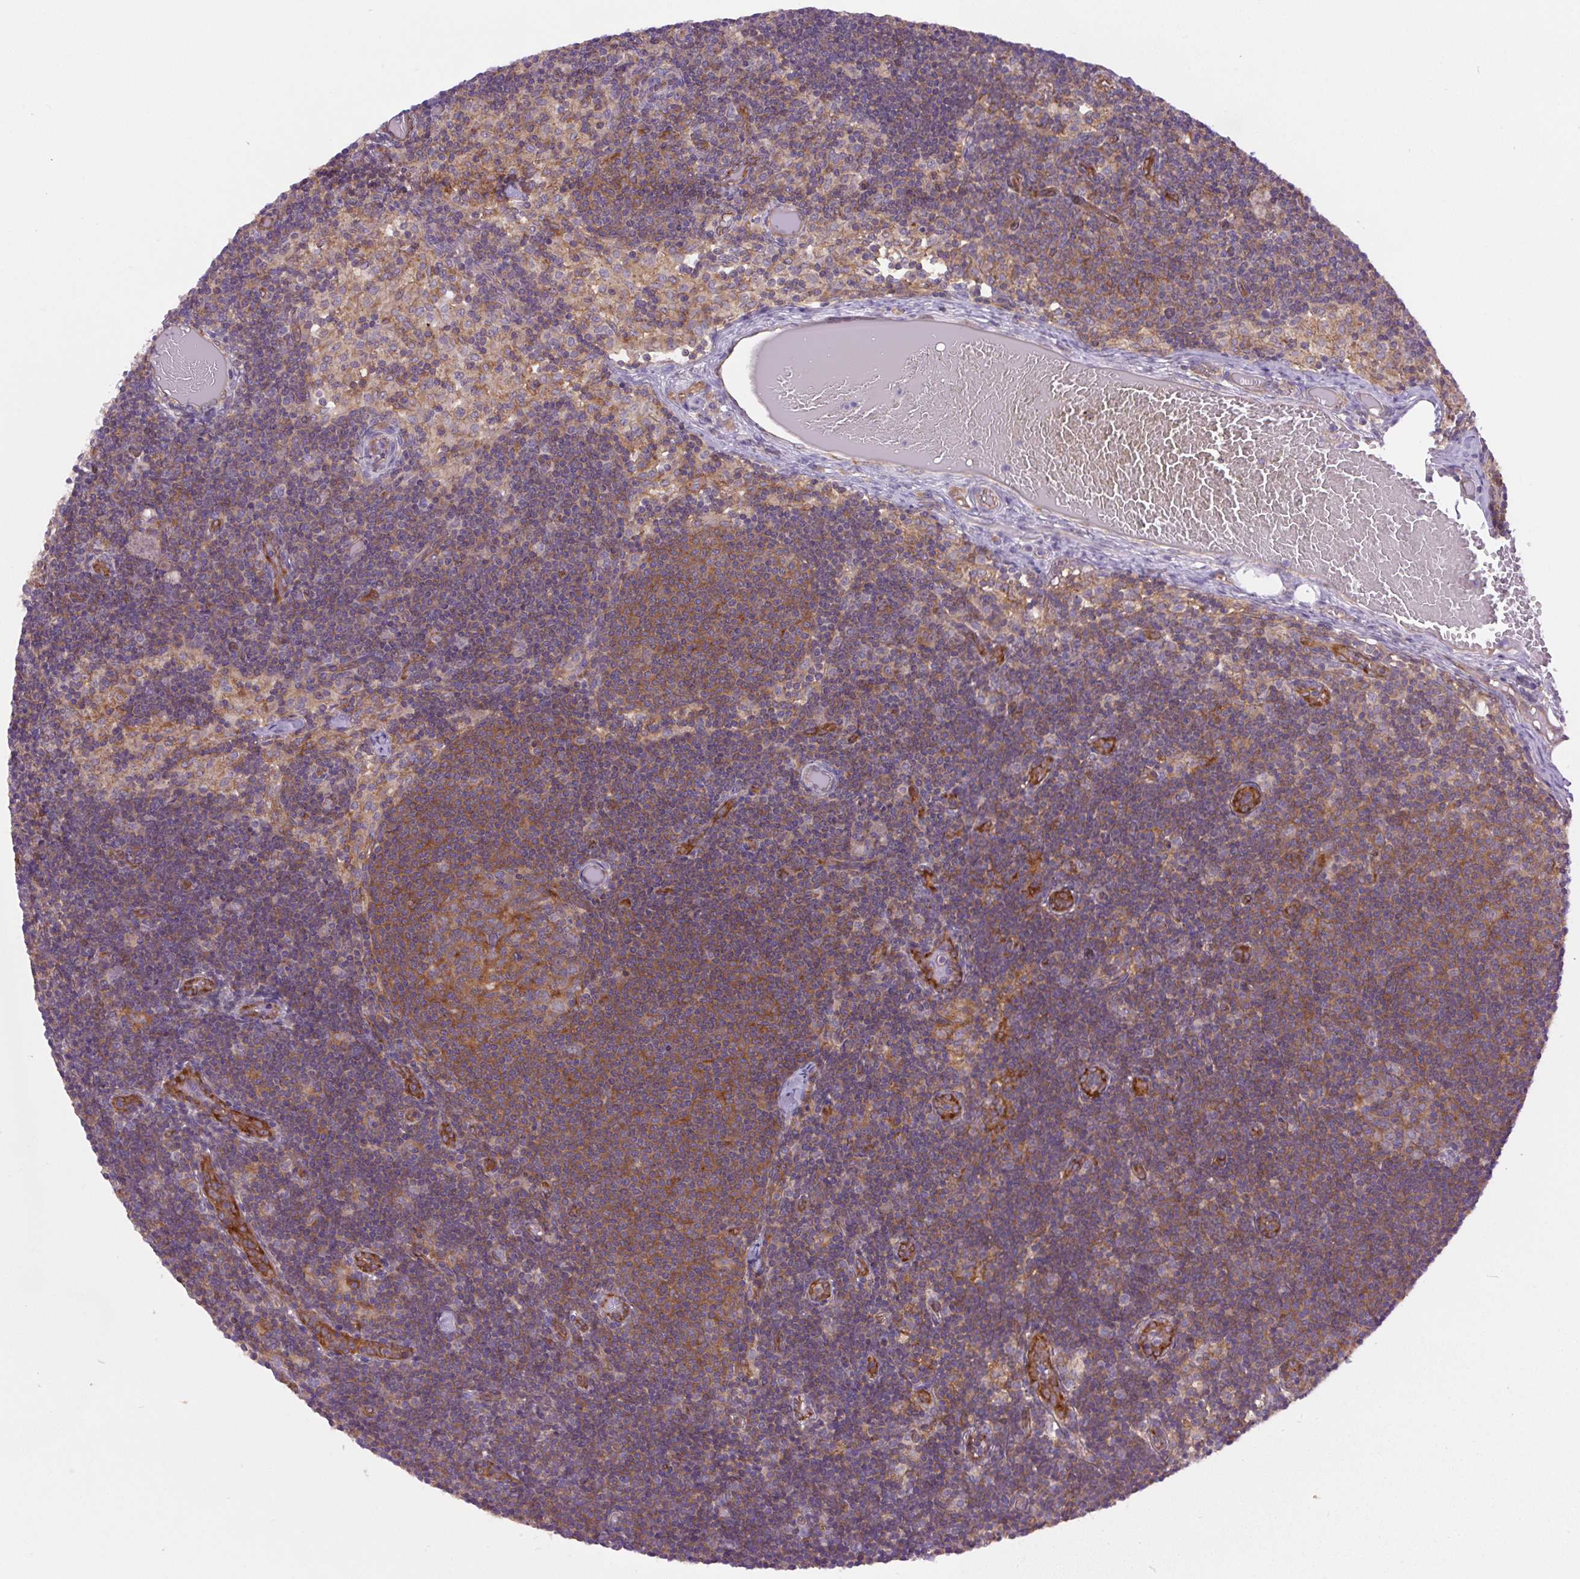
{"staining": {"intensity": "moderate", "quantity": "25%-75%", "location": "cytoplasmic/membranous"}, "tissue": "lymph node", "cell_type": "Germinal center cells", "image_type": "normal", "snomed": [{"axis": "morphology", "description": "Normal tissue, NOS"}, {"axis": "topography", "description": "Lymph node"}], "caption": "Immunohistochemistry image of benign human lymph node stained for a protein (brown), which displays medium levels of moderate cytoplasmic/membranous expression in approximately 25%-75% of germinal center cells.", "gene": "MINK1", "patient": {"sex": "female", "age": 31}}